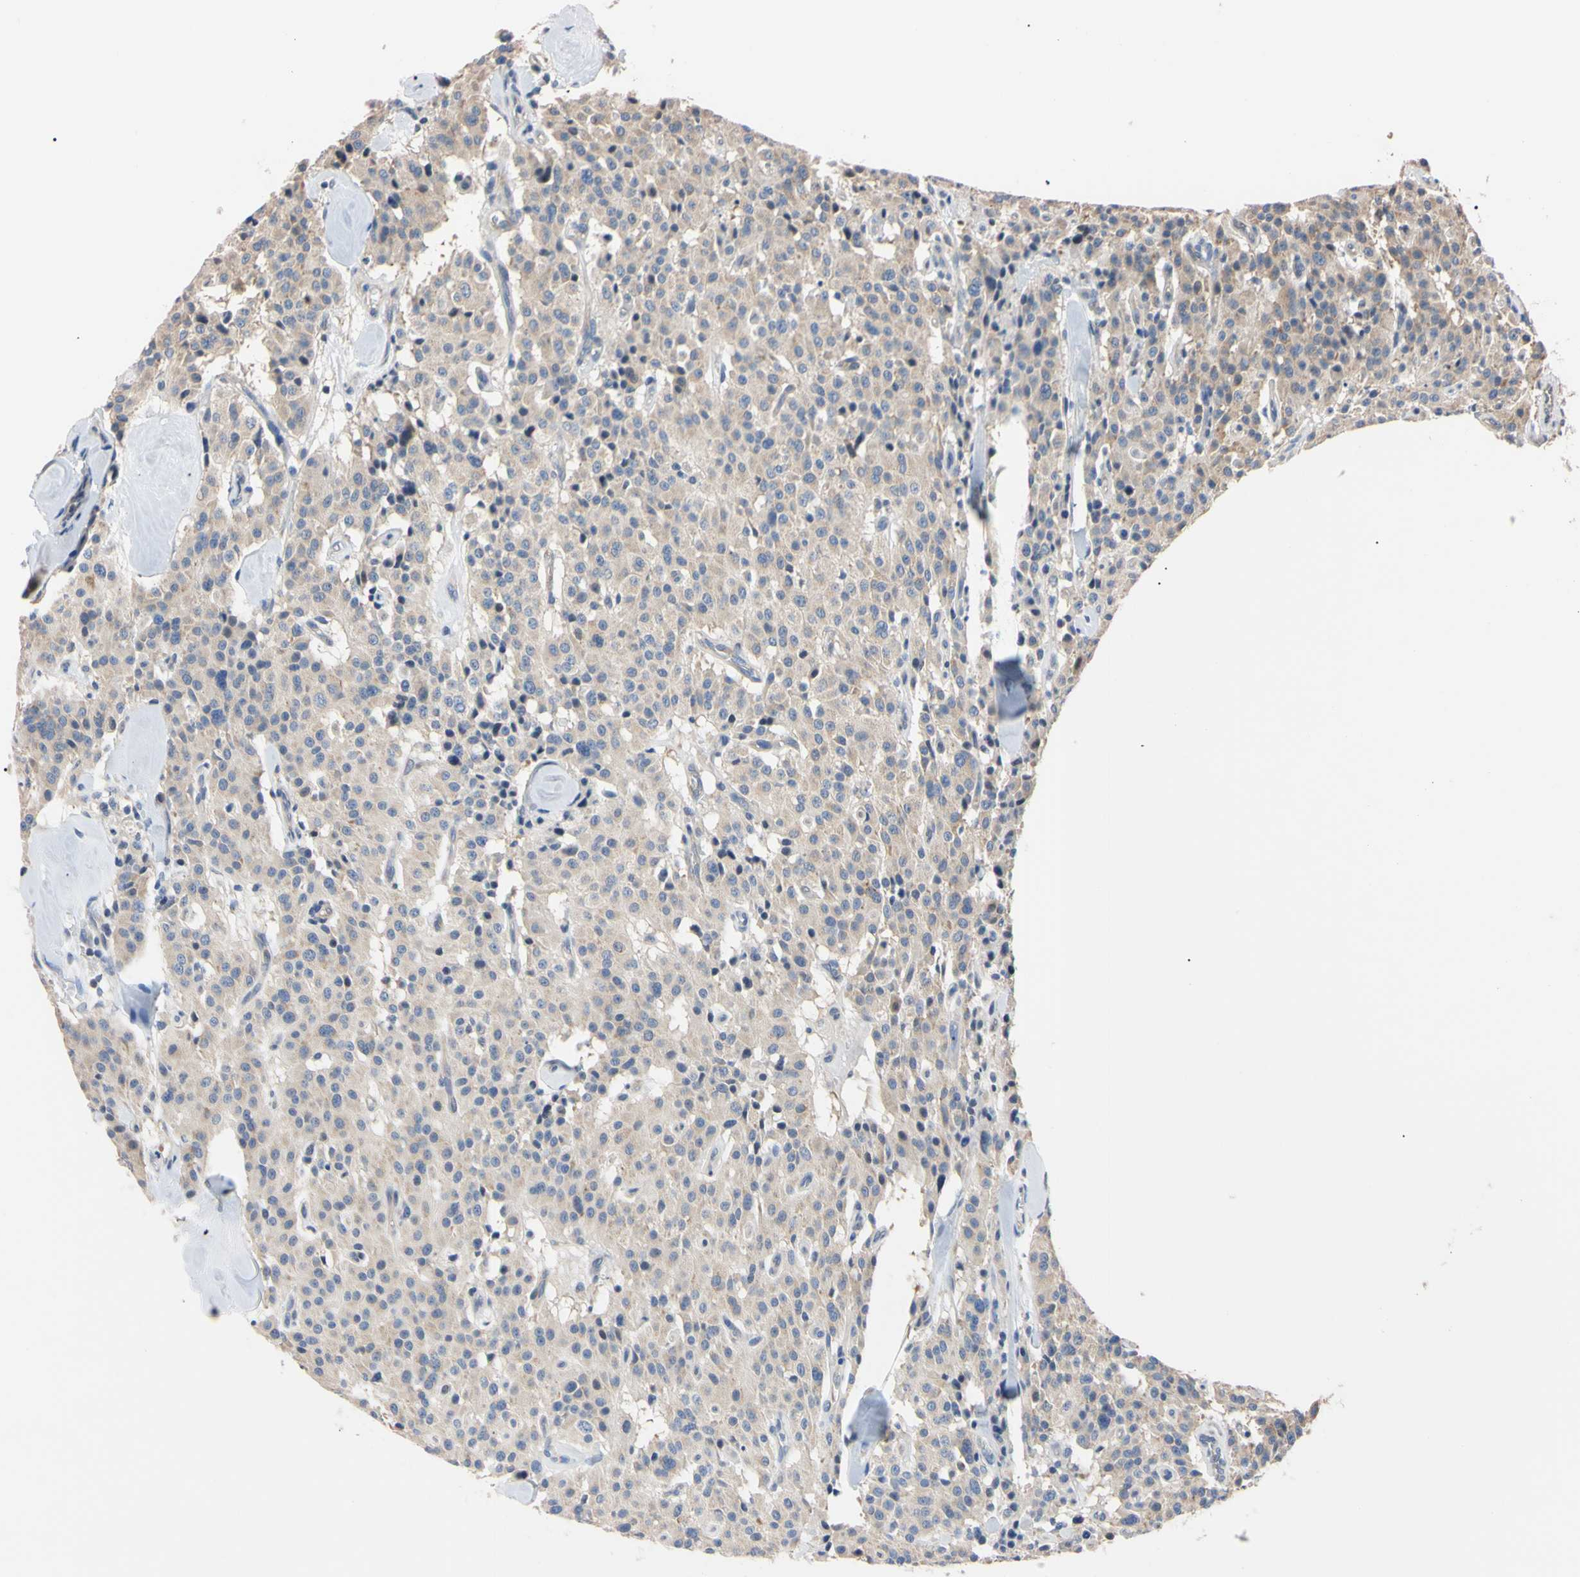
{"staining": {"intensity": "weak", "quantity": ">75%", "location": "cytoplasmic/membranous"}, "tissue": "carcinoid", "cell_type": "Tumor cells", "image_type": "cancer", "snomed": [{"axis": "morphology", "description": "Carcinoid, malignant, NOS"}, {"axis": "topography", "description": "Lung"}], "caption": "Malignant carcinoid tissue reveals weak cytoplasmic/membranous positivity in approximately >75% of tumor cells, visualized by immunohistochemistry.", "gene": "RARS1", "patient": {"sex": "male", "age": 30}}